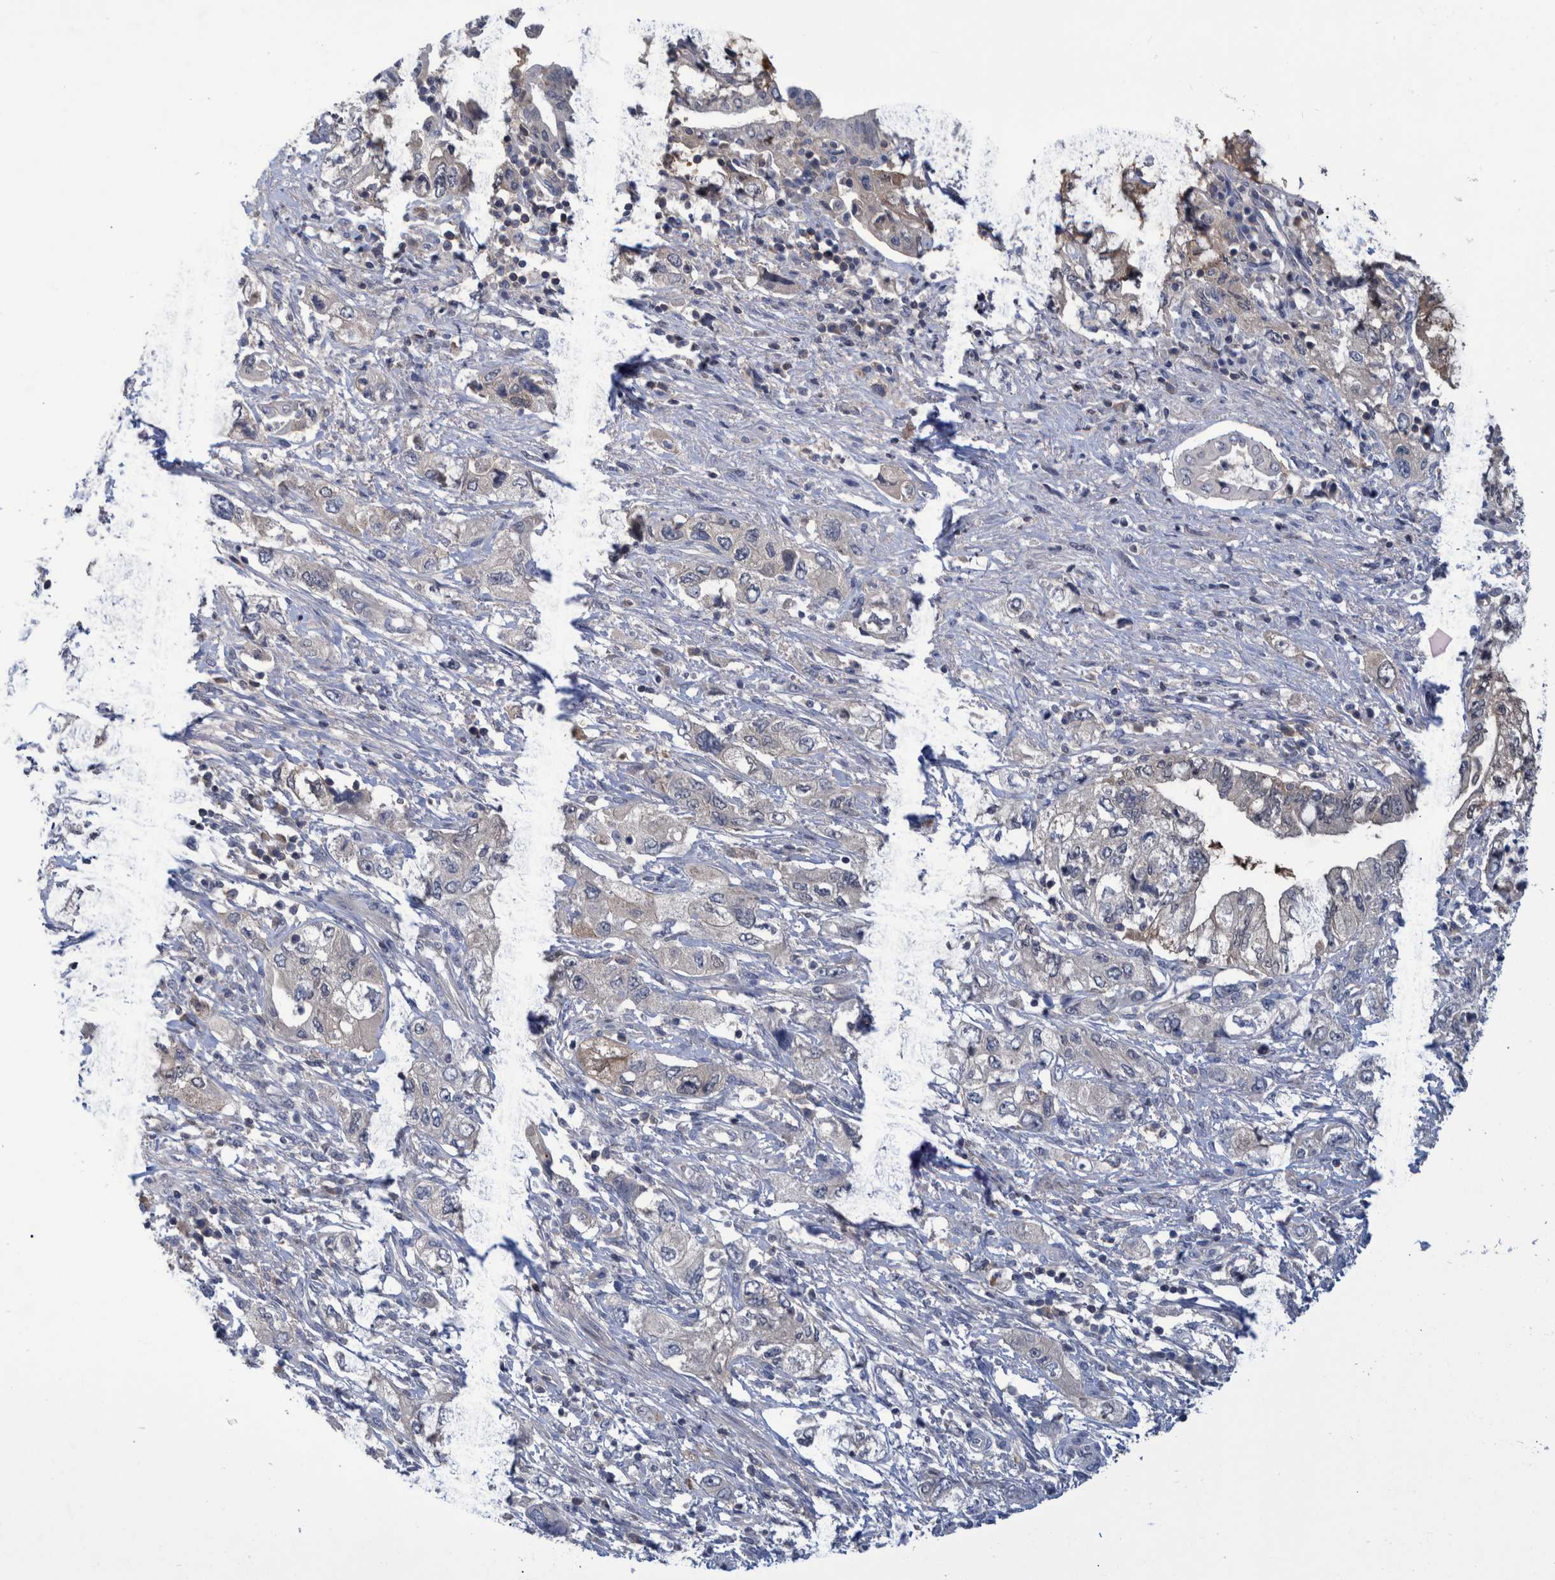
{"staining": {"intensity": "negative", "quantity": "none", "location": "none"}, "tissue": "pancreatic cancer", "cell_type": "Tumor cells", "image_type": "cancer", "snomed": [{"axis": "morphology", "description": "Adenocarcinoma, NOS"}, {"axis": "topography", "description": "Pancreas"}], "caption": "Pancreatic cancer stained for a protein using immunohistochemistry (IHC) demonstrates no staining tumor cells.", "gene": "PCYT2", "patient": {"sex": "female", "age": 73}}